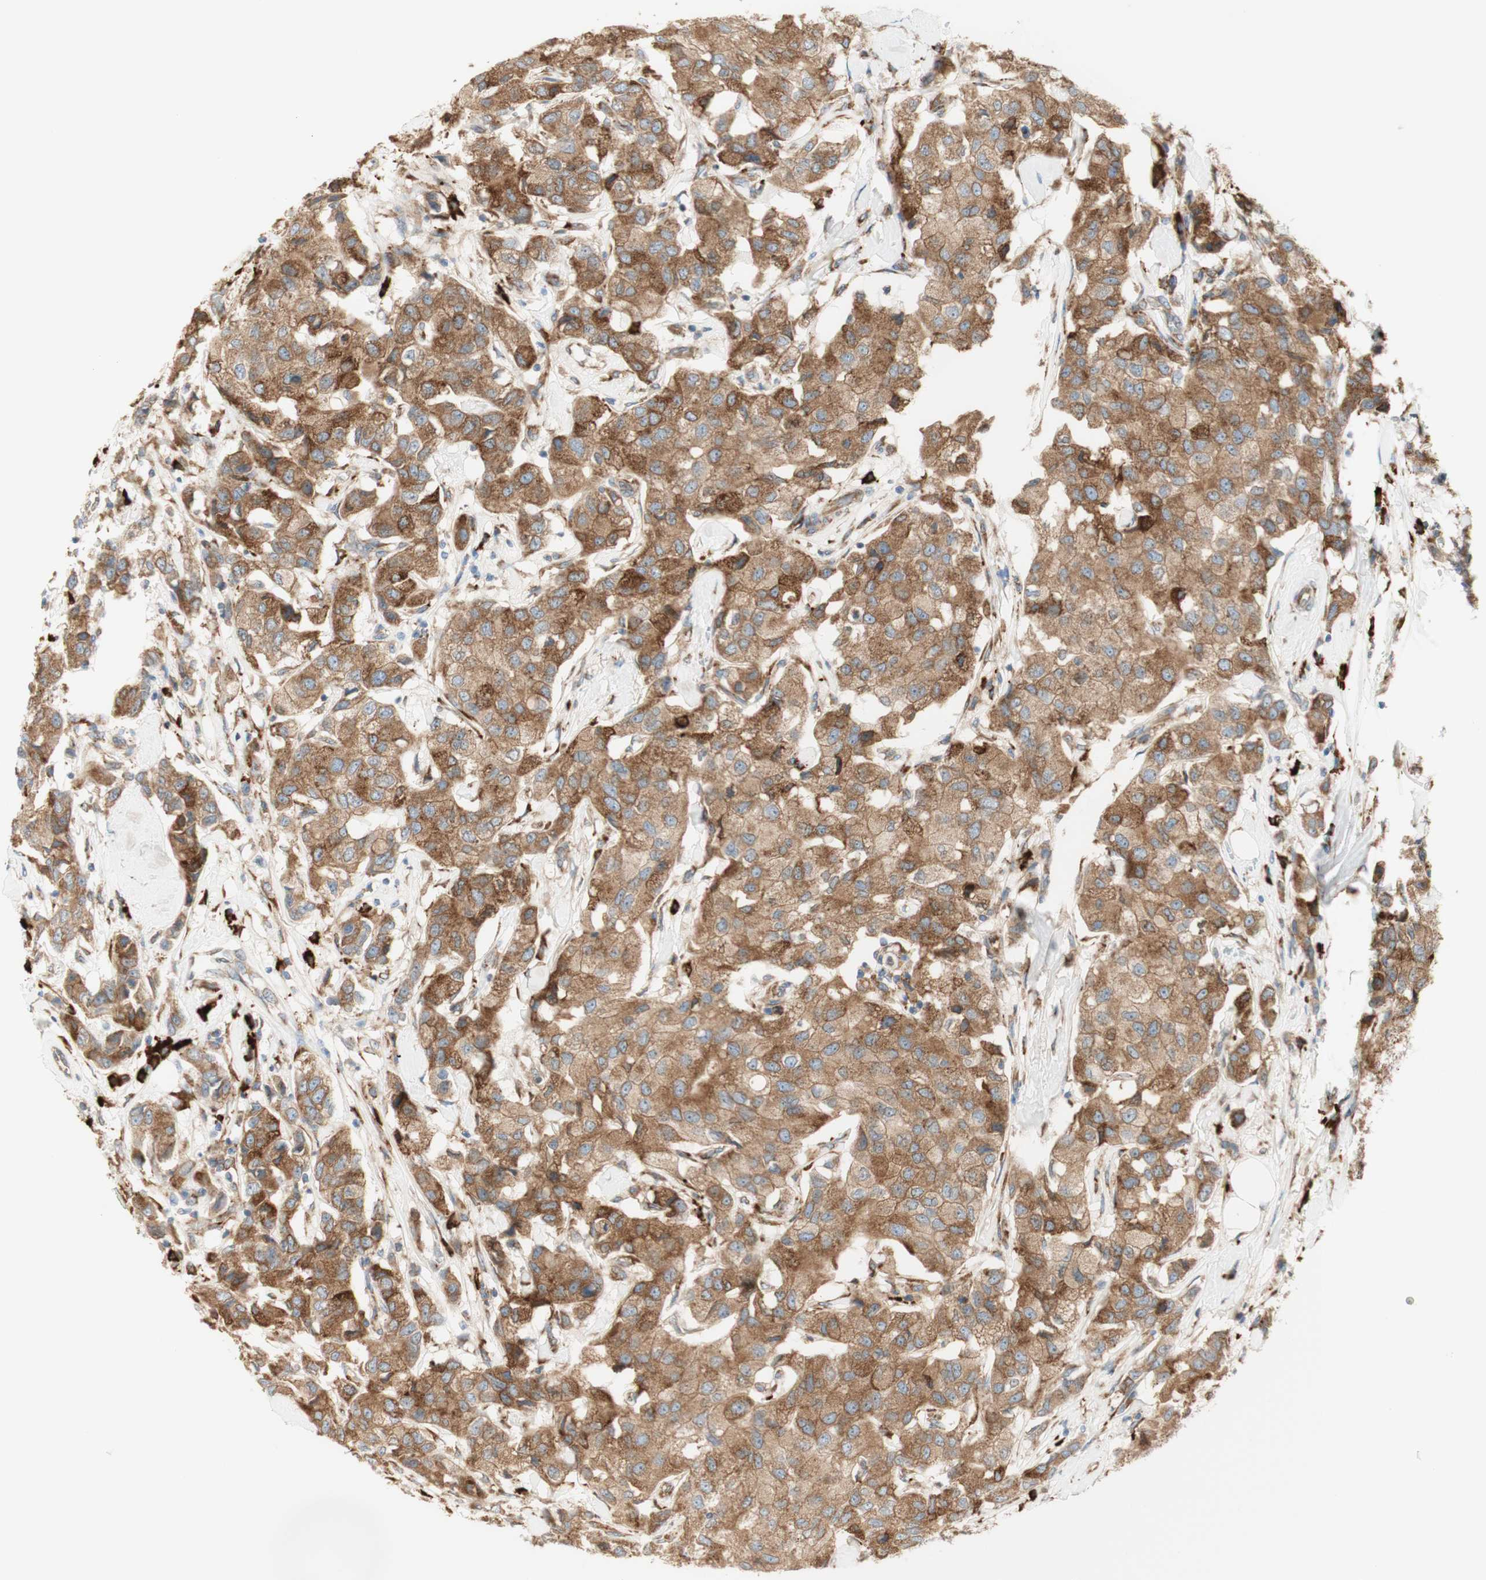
{"staining": {"intensity": "moderate", "quantity": ">75%", "location": "cytoplasmic/membranous"}, "tissue": "breast cancer", "cell_type": "Tumor cells", "image_type": "cancer", "snomed": [{"axis": "morphology", "description": "Duct carcinoma"}, {"axis": "topography", "description": "Breast"}], "caption": "Immunohistochemistry (IHC) staining of infiltrating ductal carcinoma (breast), which exhibits medium levels of moderate cytoplasmic/membranous positivity in about >75% of tumor cells indicating moderate cytoplasmic/membranous protein positivity. The staining was performed using DAB (3,3'-diaminobenzidine) (brown) for protein detection and nuclei were counterstained in hematoxylin (blue).", "gene": "MANF", "patient": {"sex": "female", "age": 80}}